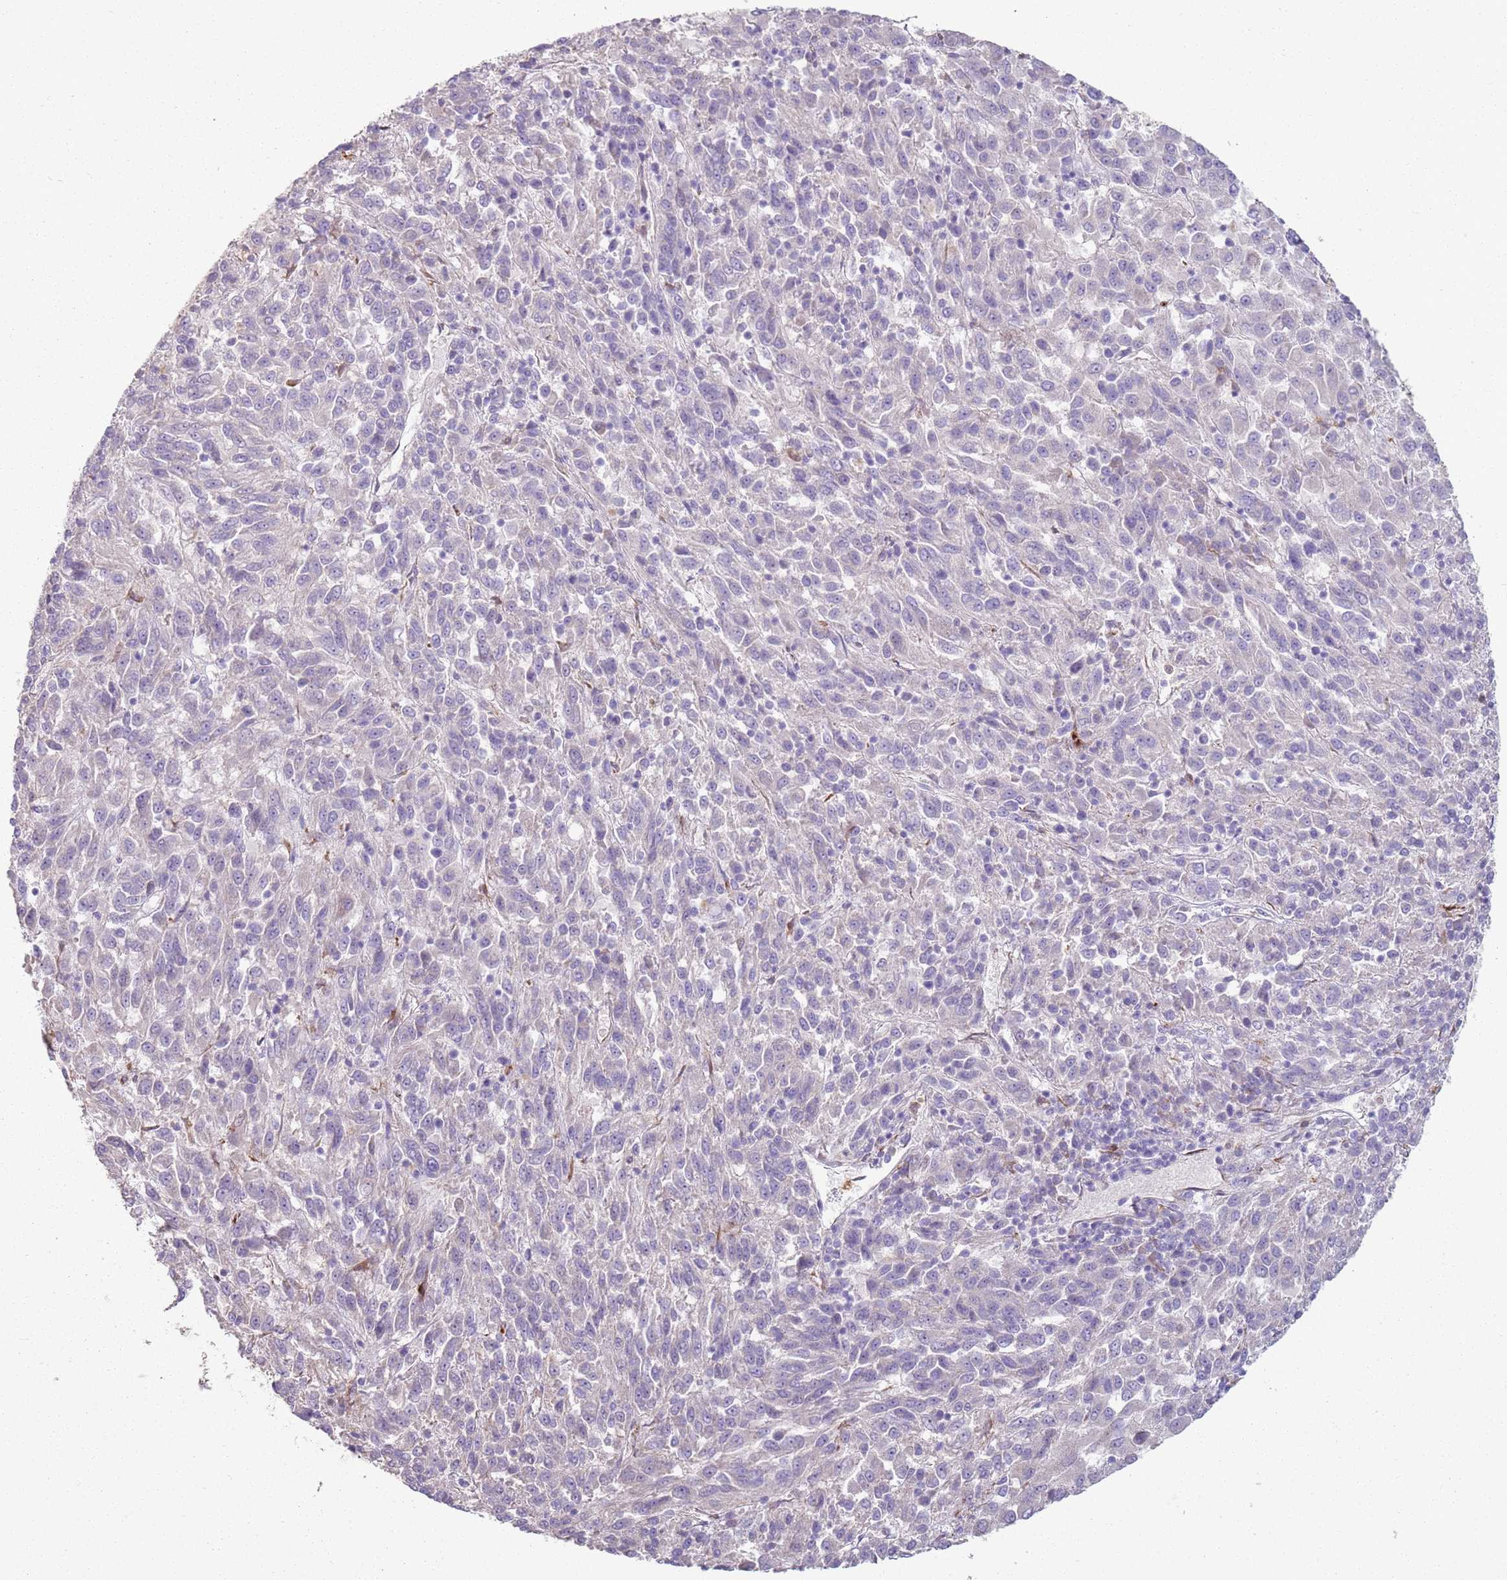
{"staining": {"intensity": "negative", "quantity": "none", "location": "none"}, "tissue": "melanoma", "cell_type": "Tumor cells", "image_type": "cancer", "snomed": [{"axis": "morphology", "description": "Malignant melanoma, Metastatic site"}, {"axis": "topography", "description": "Lung"}], "caption": "The immunohistochemistry micrograph has no significant expression in tumor cells of melanoma tissue.", "gene": "PHLPP2", "patient": {"sex": "male", "age": 64}}